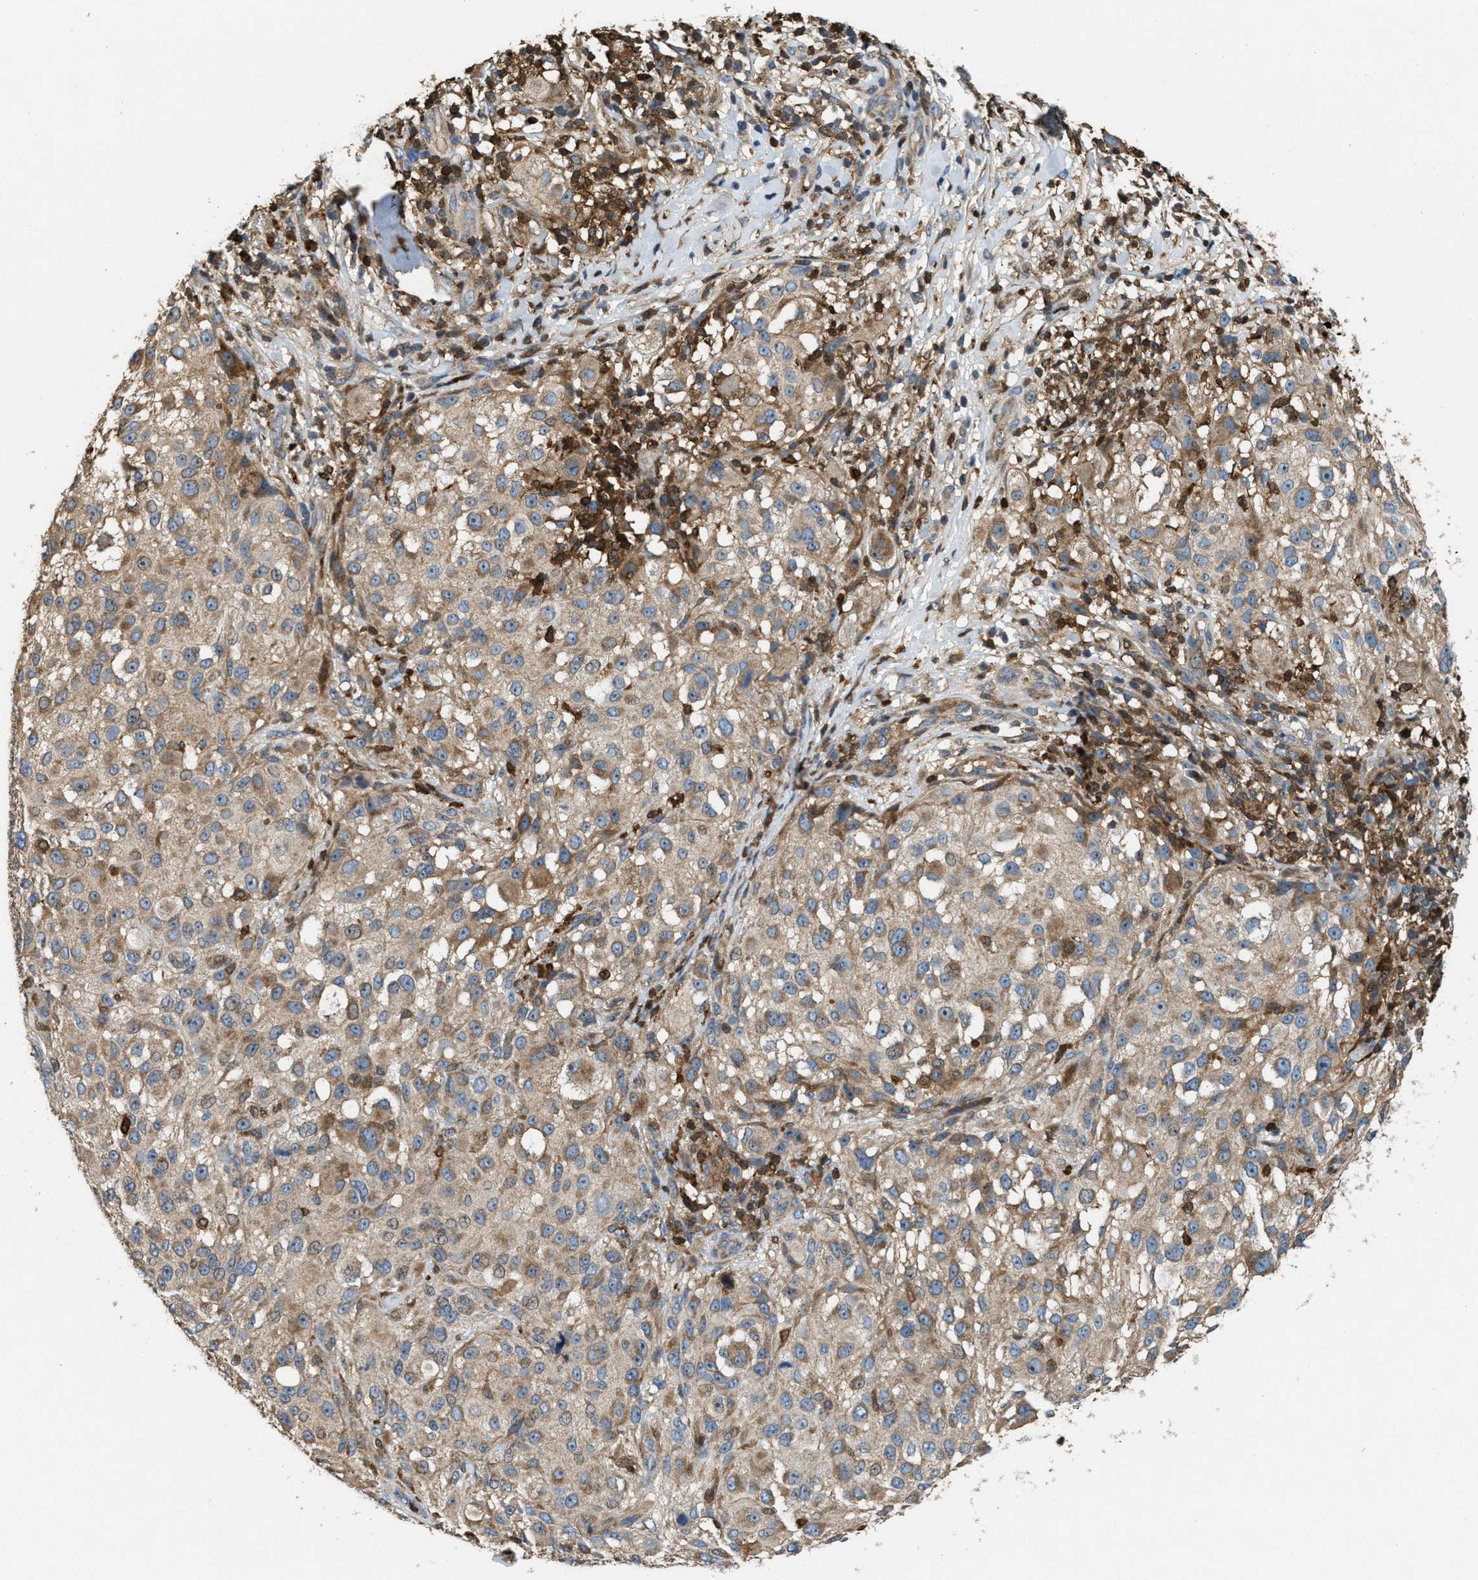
{"staining": {"intensity": "weak", "quantity": ">75%", "location": "cytoplasmic/membranous"}, "tissue": "melanoma", "cell_type": "Tumor cells", "image_type": "cancer", "snomed": [{"axis": "morphology", "description": "Necrosis, NOS"}, {"axis": "morphology", "description": "Malignant melanoma, NOS"}, {"axis": "topography", "description": "Skin"}], "caption": "DAB immunohistochemical staining of human malignant melanoma displays weak cytoplasmic/membranous protein expression in approximately >75% of tumor cells.", "gene": "SERPINB5", "patient": {"sex": "female", "age": 87}}